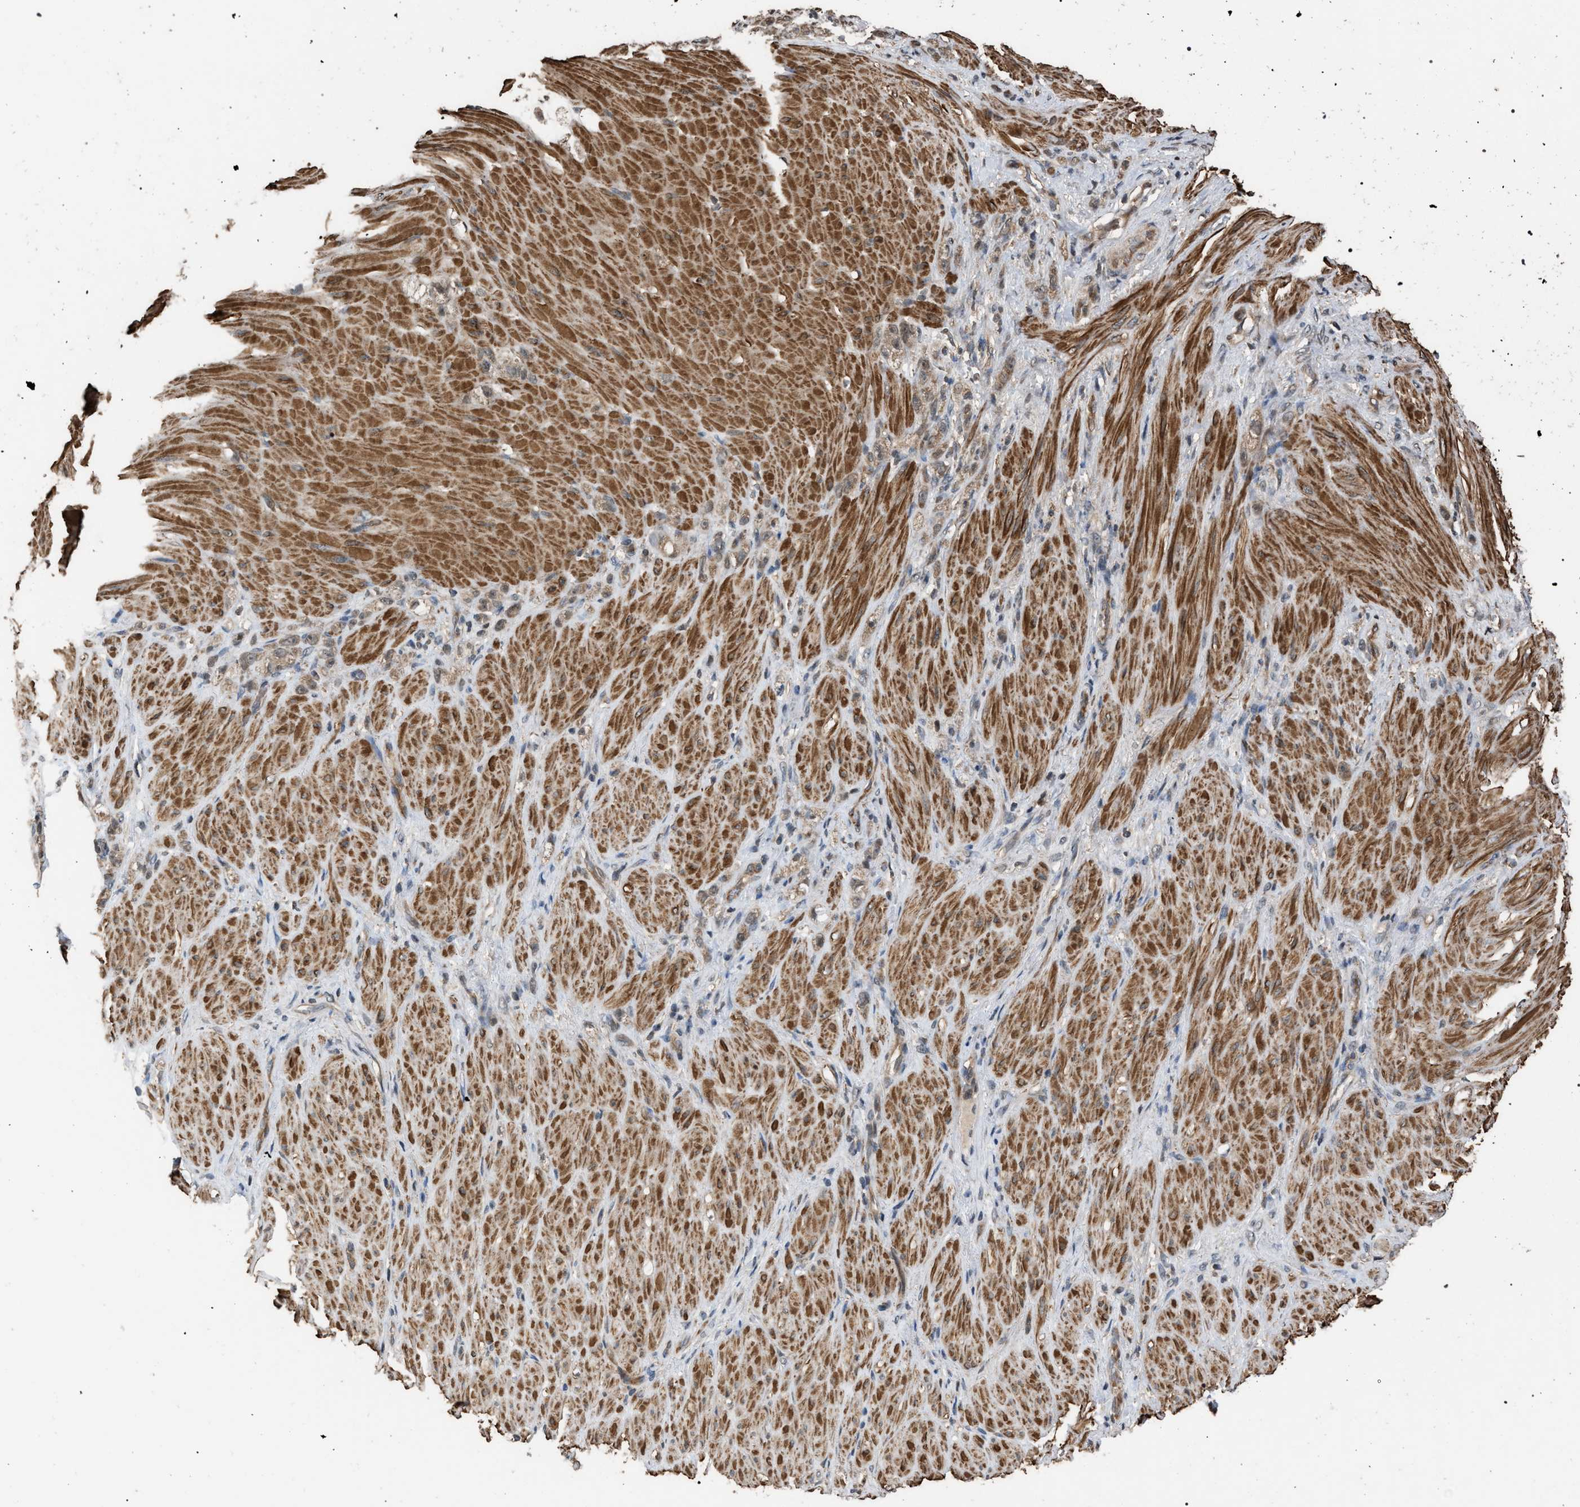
{"staining": {"intensity": "weak", "quantity": ">75%", "location": "cytoplasmic/membranous"}, "tissue": "stomach cancer", "cell_type": "Tumor cells", "image_type": "cancer", "snomed": [{"axis": "morphology", "description": "Normal tissue, NOS"}, {"axis": "morphology", "description": "Adenocarcinoma, NOS"}, {"axis": "topography", "description": "Stomach"}], "caption": "Human stomach cancer (adenocarcinoma) stained with a brown dye exhibits weak cytoplasmic/membranous positive staining in about >75% of tumor cells.", "gene": "NAA35", "patient": {"sex": "male", "age": 82}}